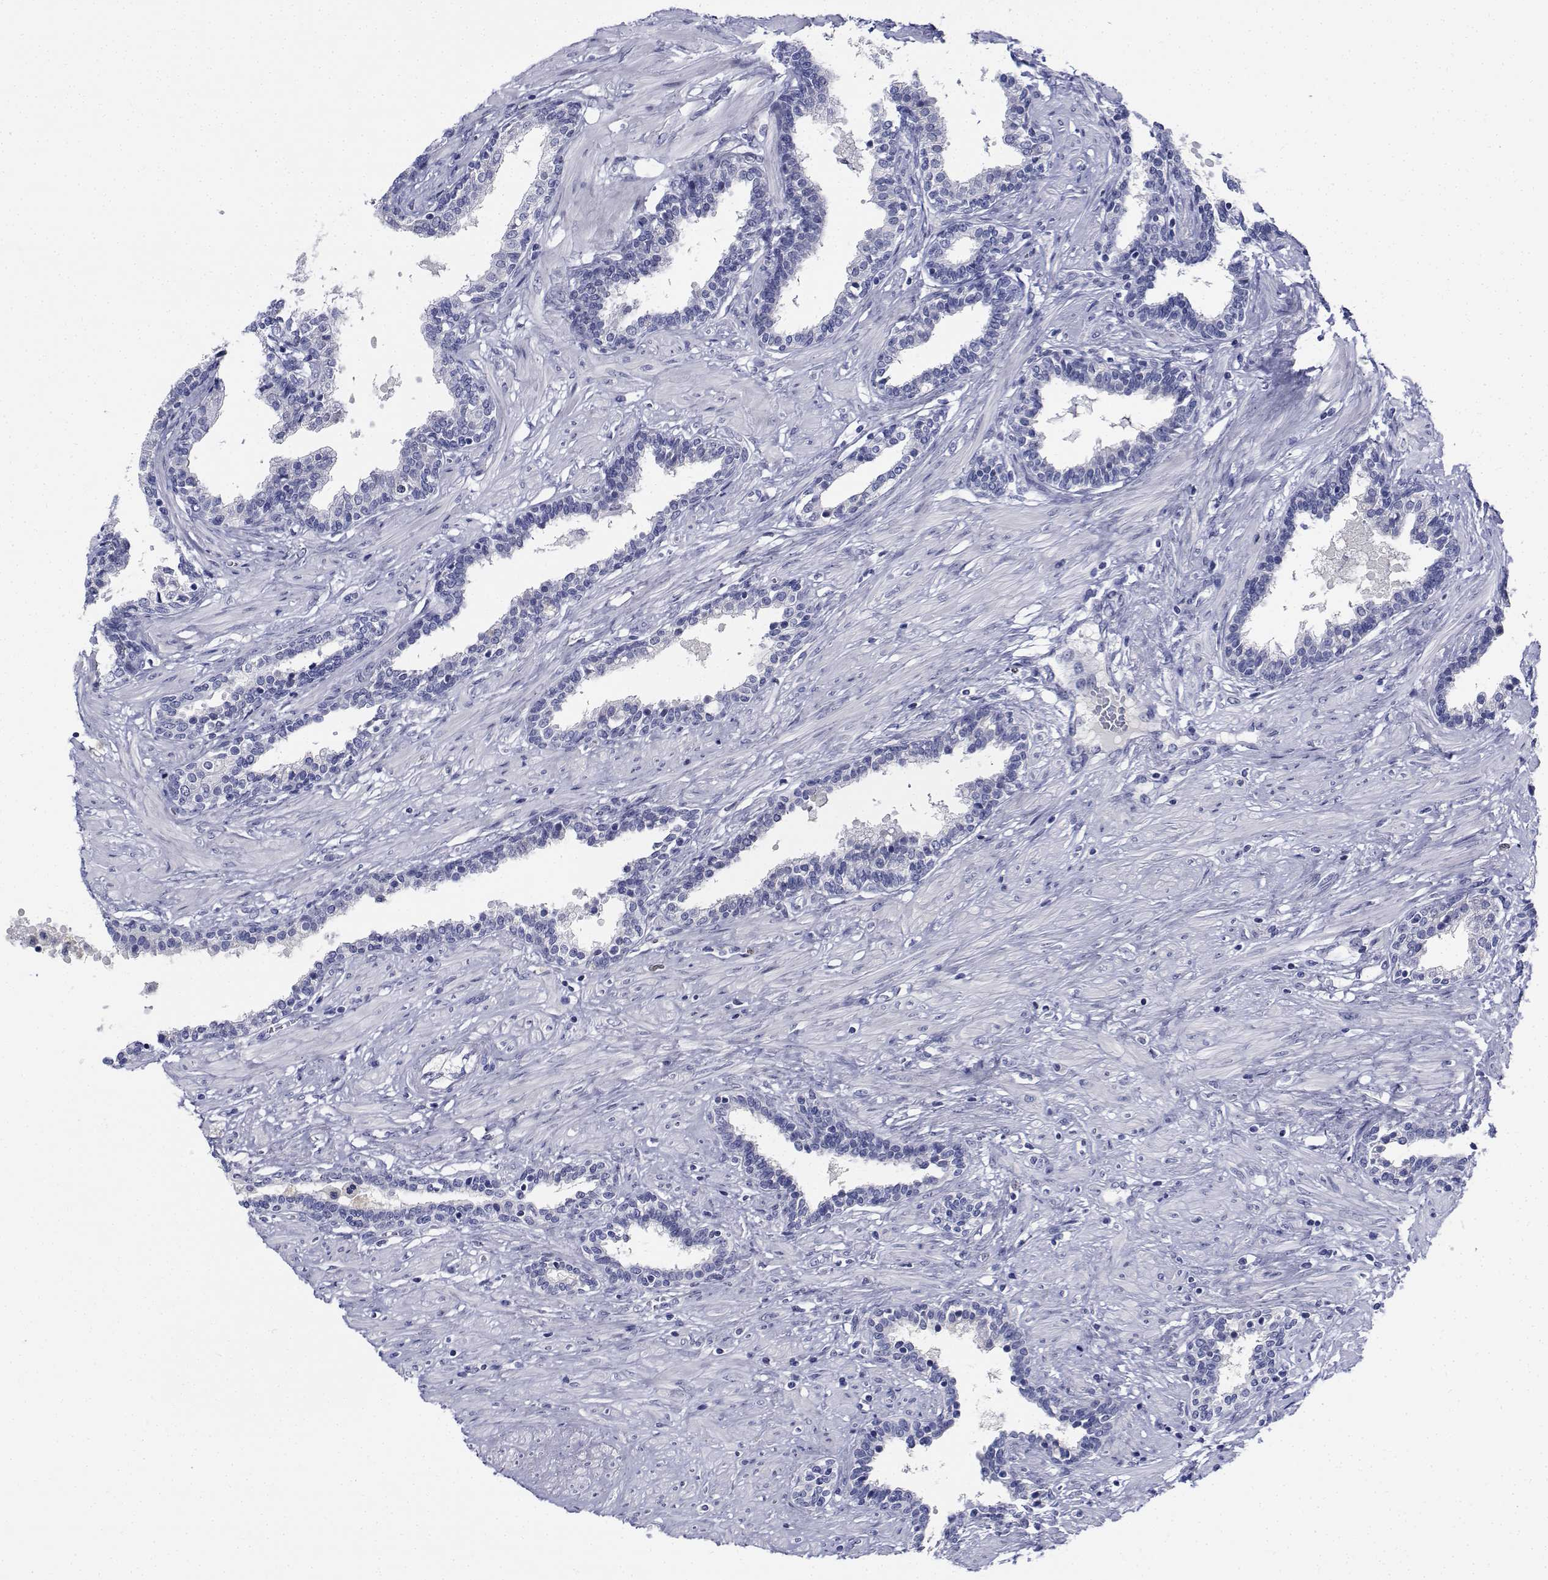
{"staining": {"intensity": "negative", "quantity": "none", "location": "none"}, "tissue": "prostate", "cell_type": "Glandular cells", "image_type": "normal", "snomed": [{"axis": "morphology", "description": "Normal tissue, NOS"}, {"axis": "topography", "description": "Prostate"}], "caption": "This histopathology image is of unremarkable prostate stained with IHC to label a protein in brown with the nuclei are counter-stained blue. There is no staining in glandular cells. (DAB immunohistochemistry (IHC) with hematoxylin counter stain).", "gene": "PLXNA4", "patient": {"sex": "male", "age": 55}}